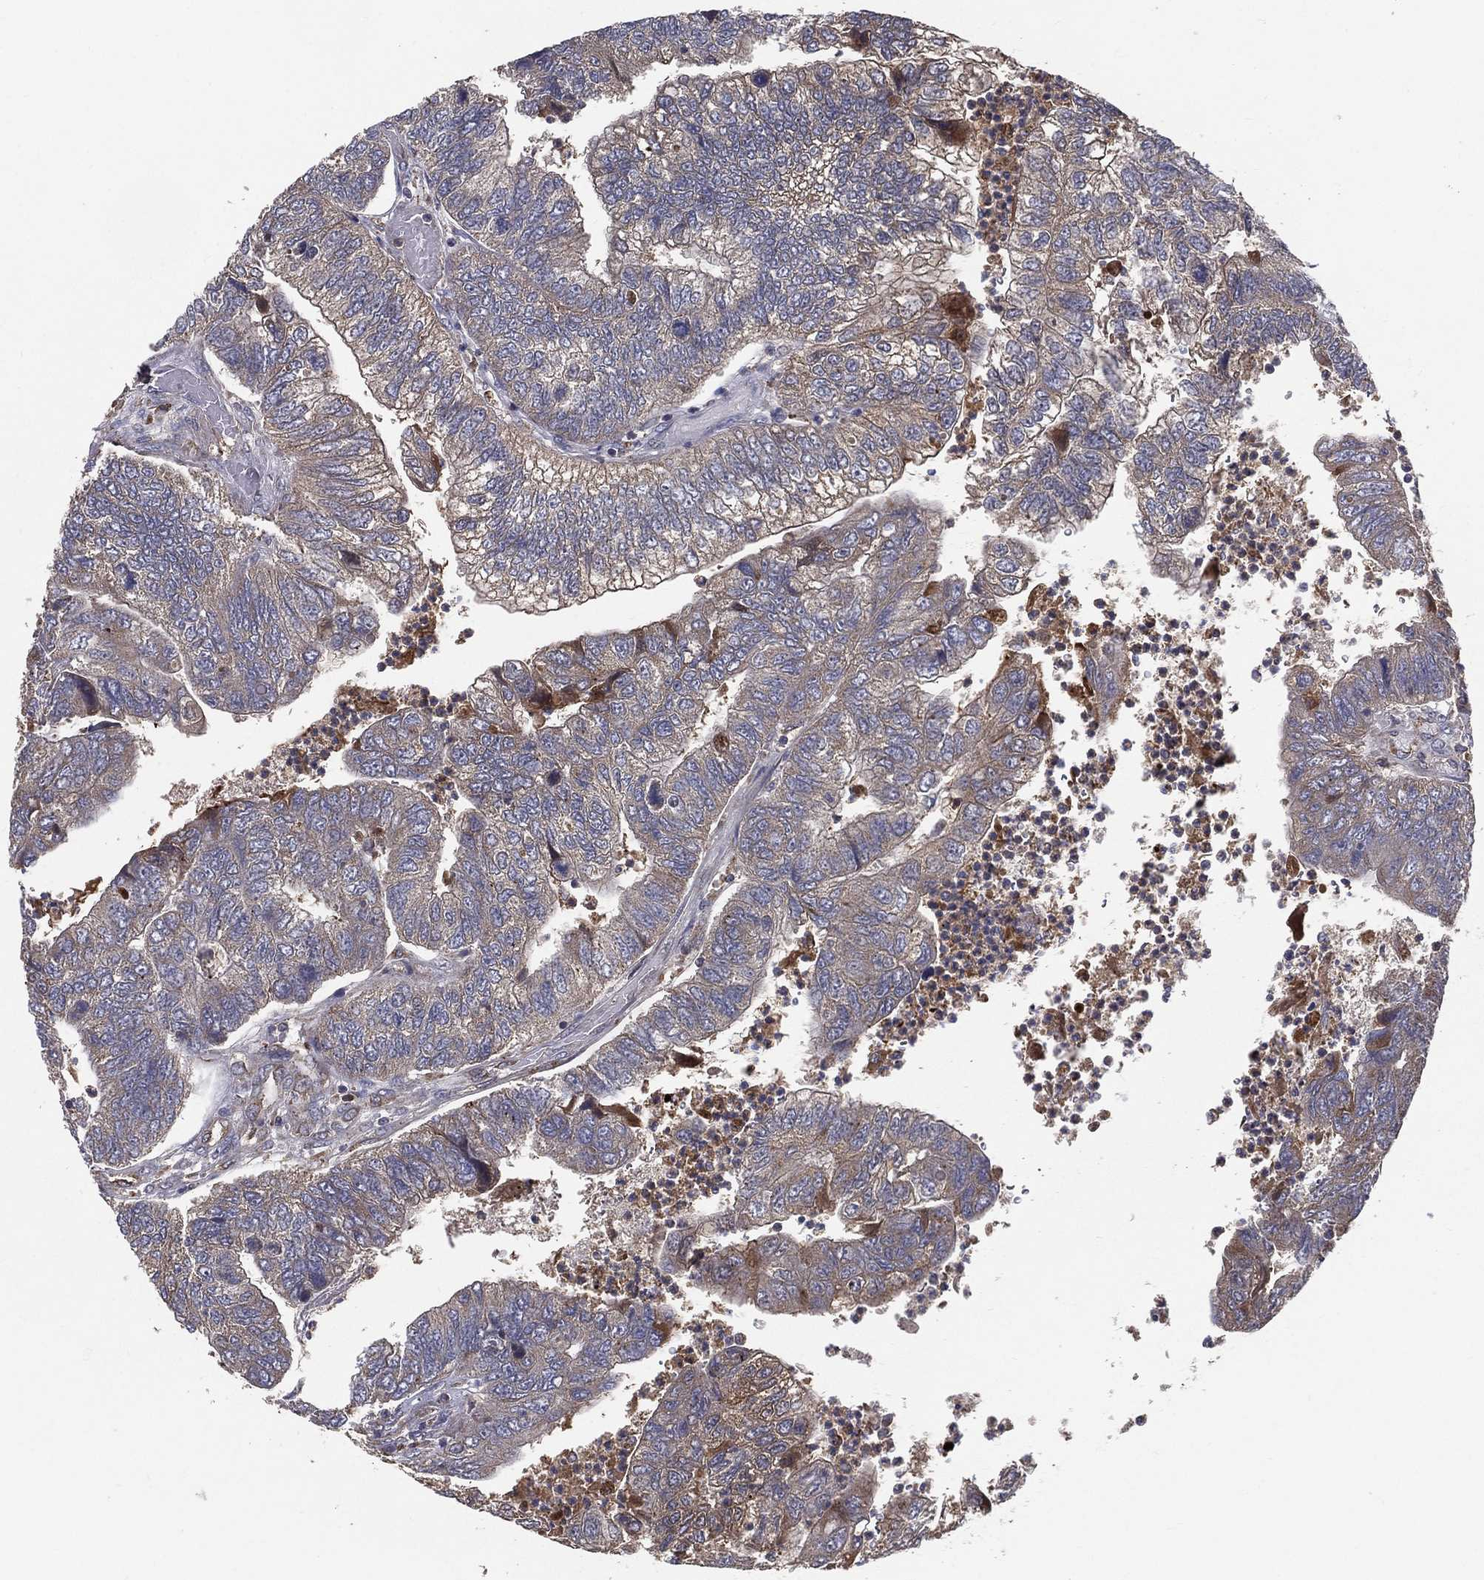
{"staining": {"intensity": "moderate", "quantity": "<25%", "location": "cytoplasmic/membranous"}, "tissue": "colorectal cancer", "cell_type": "Tumor cells", "image_type": "cancer", "snomed": [{"axis": "morphology", "description": "Adenocarcinoma, NOS"}, {"axis": "topography", "description": "Colon"}], "caption": "IHC photomicrograph of human colorectal cancer stained for a protein (brown), which demonstrates low levels of moderate cytoplasmic/membranous positivity in approximately <25% of tumor cells.", "gene": "MT-ND1", "patient": {"sex": "female", "age": 67}}